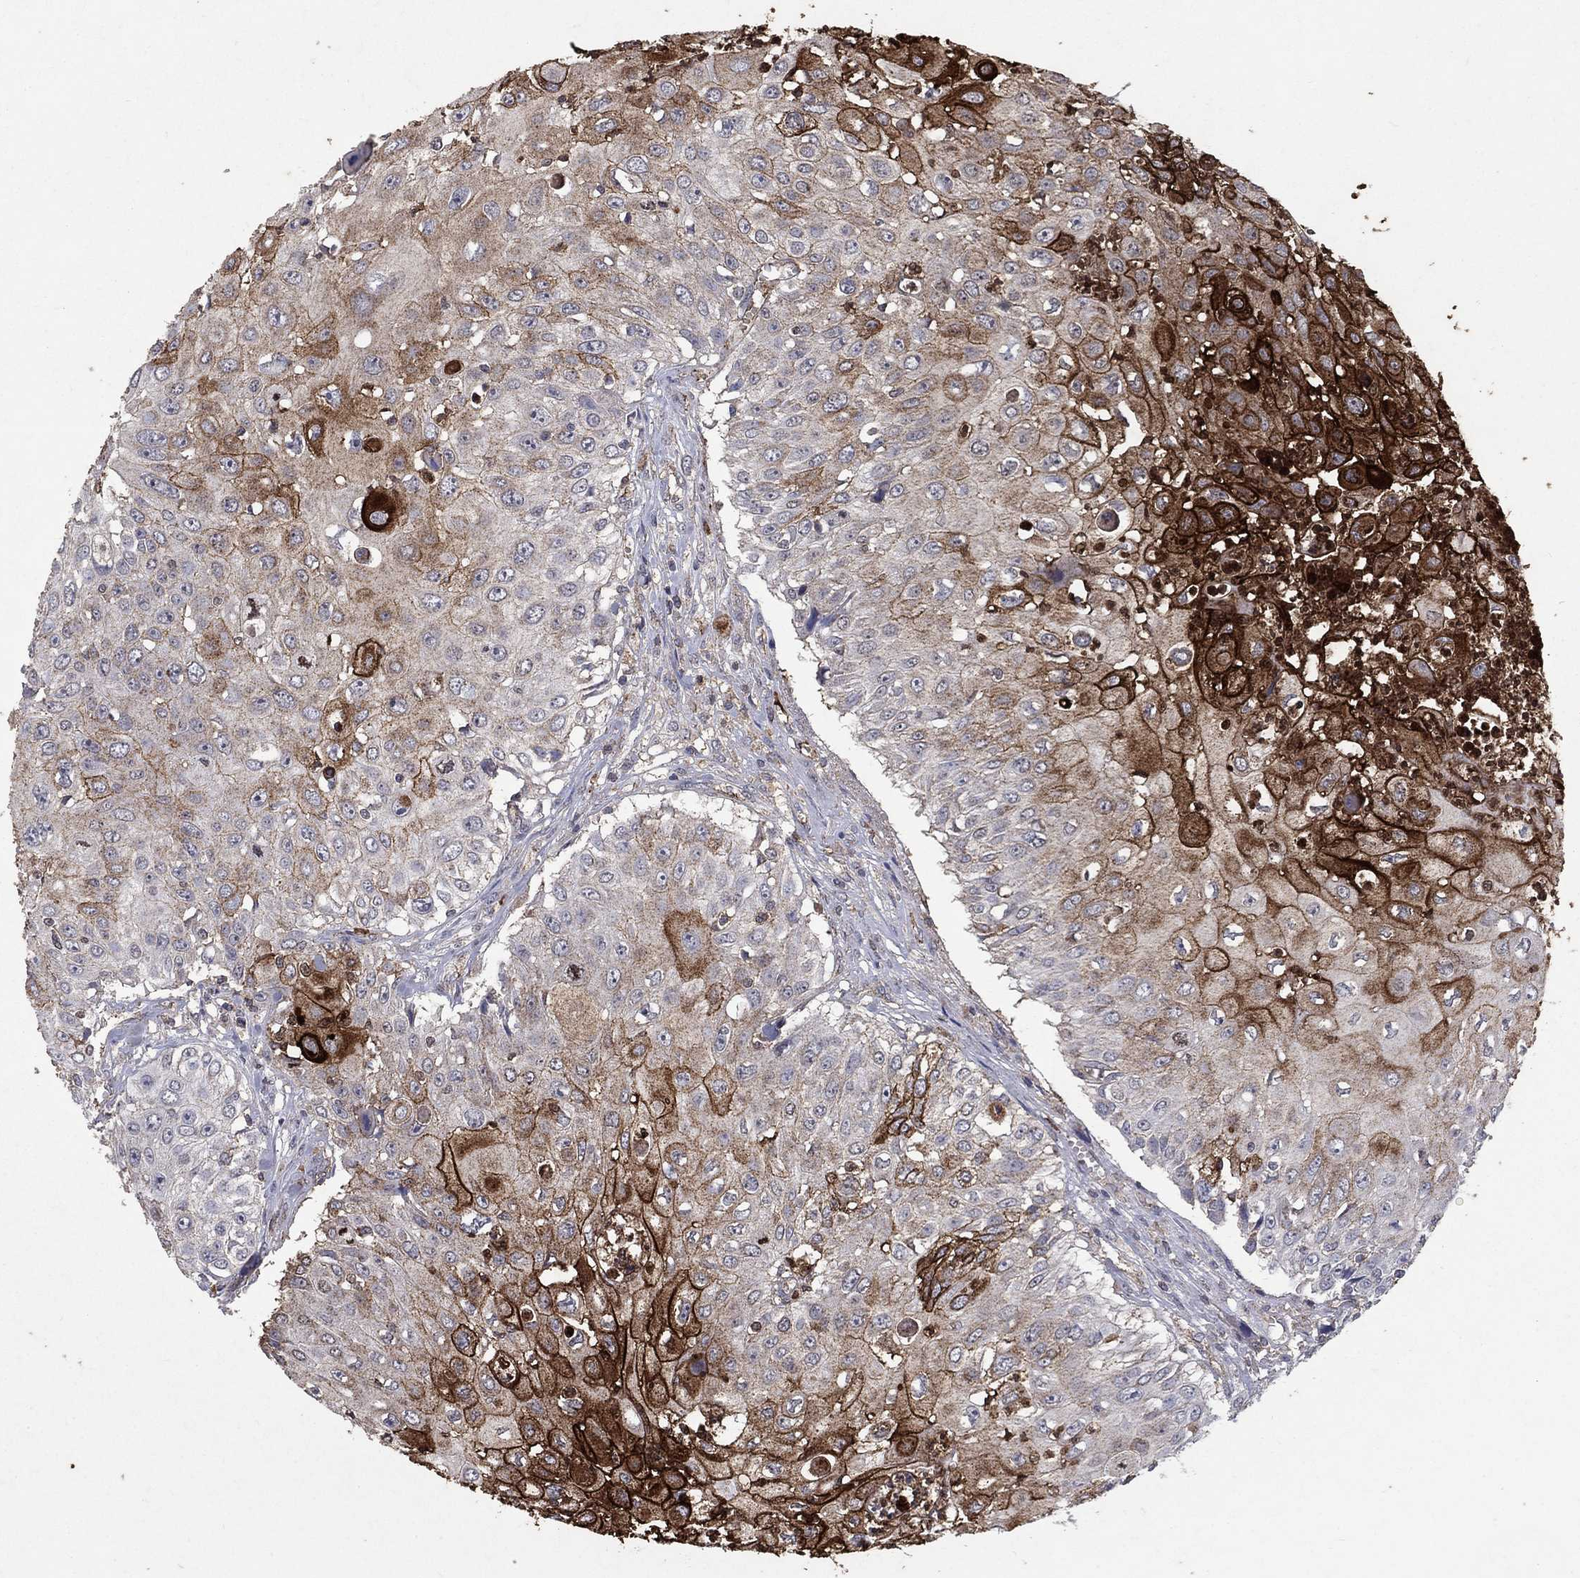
{"staining": {"intensity": "strong", "quantity": "25%-75%", "location": "cytoplasmic/membranous"}, "tissue": "urothelial cancer", "cell_type": "Tumor cells", "image_type": "cancer", "snomed": [{"axis": "morphology", "description": "Urothelial carcinoma, High grade"}, {"axis": "topography", "description": "Urinary bladder"}], "caption": "Immunohistochemistry histopathology image of high-grade urothelial carcinoma stained for a protein (brown), which exhibits high levels of strong cytoplasmic/membranous positivity in approximately 25%-75% of tumor cells.", "gene": "CD24", "patient": {"sex": "female", "age": 79}}